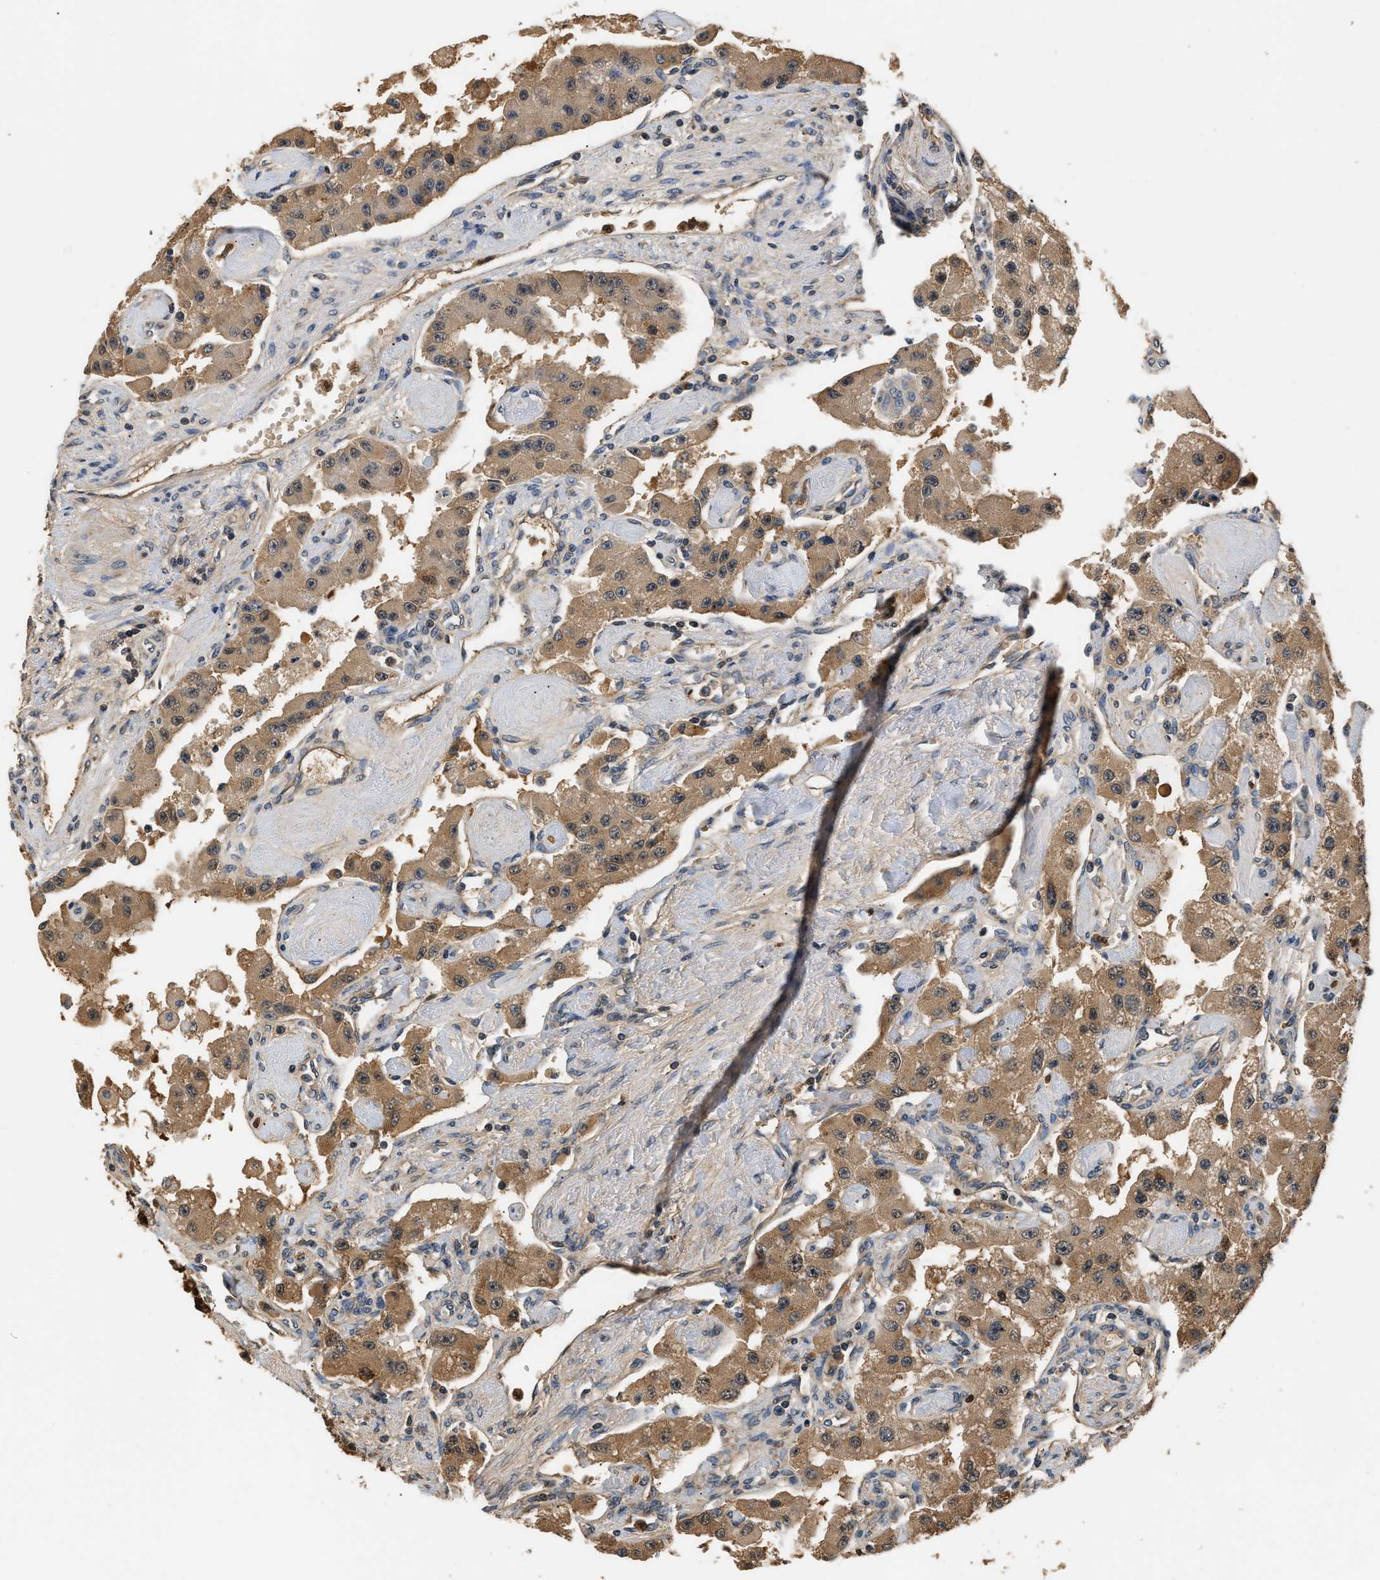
{"staining": {"intensity": "moderate", "quantity": ">75%", "location": "cytoplasmic/membranous"}, "tissue": "carcinoid", "cell_type": "Tumor cells", "image_type": "cancer", "snomed": [{"axis": "morphology", "description": "Carcinoid, malignant, NOS"}, {"axis": "topography", "description": "Pancreas"}], "caption": "Human carcinoid stained with a brown dye exhibits moderate cytoplasmic/membranous positive expression in approximately >75% of tumor cells.", "gene": "GPI", "patient": {"sex": "male", "age": 41}}